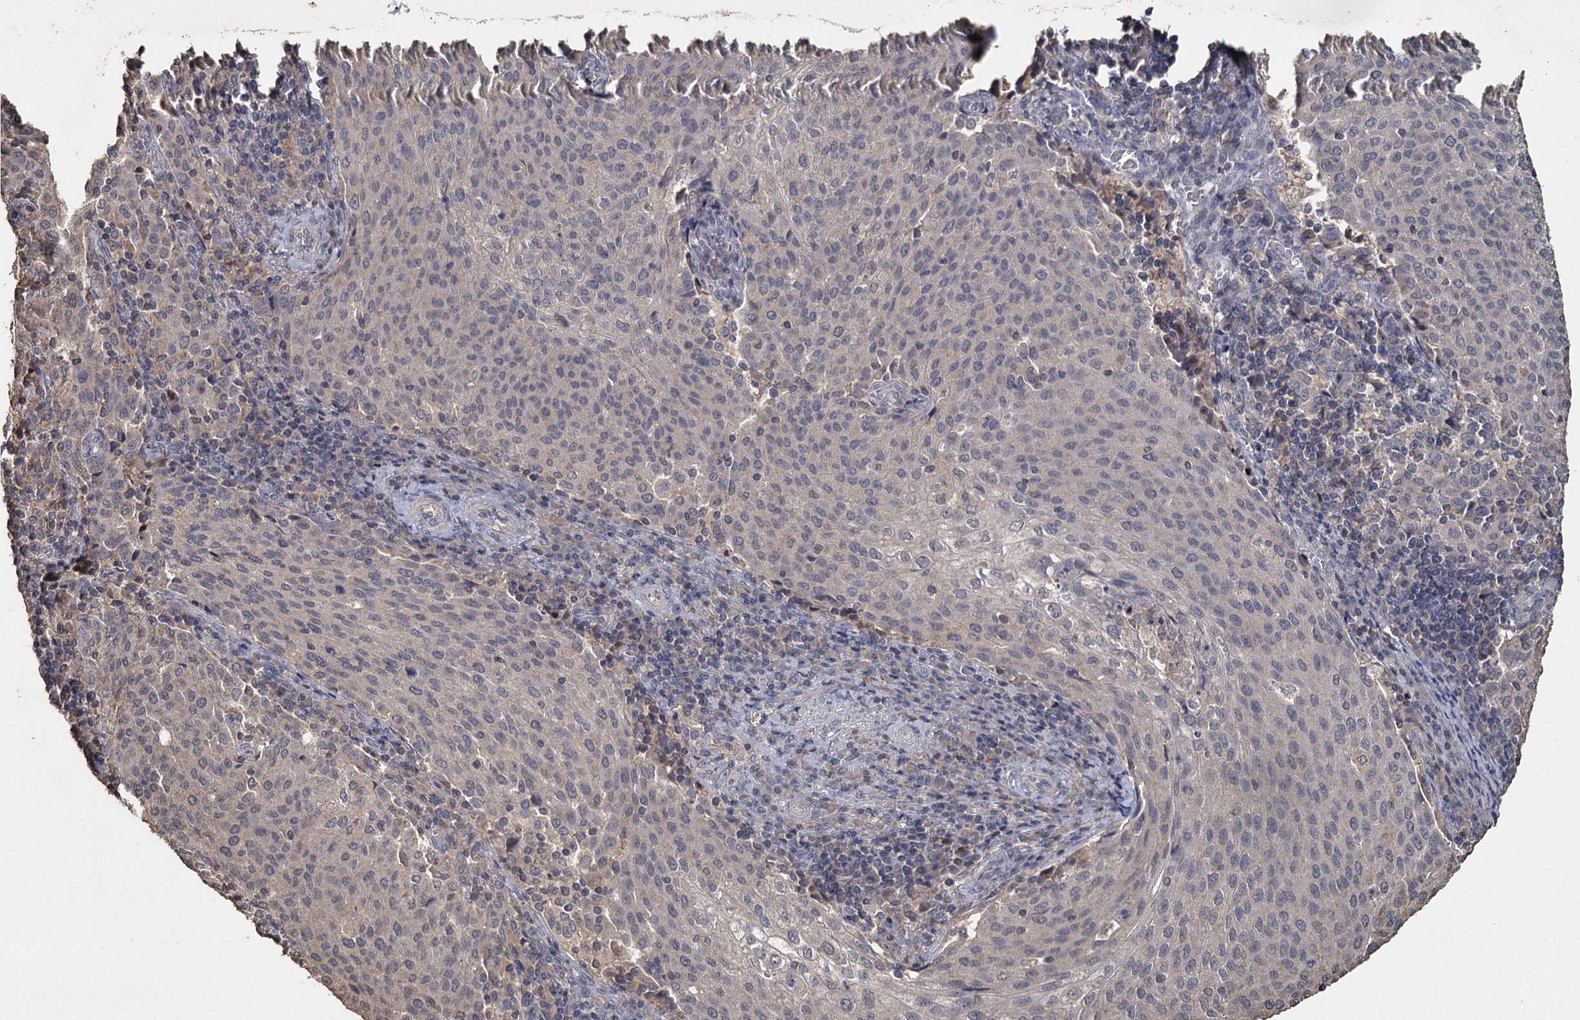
{"staining": {"intensity": "negative", "quantity": "none", "location": "none"}, "tissue": "cervical cancer", "cell_type": "Tumor cells", "image_type": "cancer", "snomed": [{"axis": "morphology", "description": "Squamous cell carcinoma, NOS"}, {"axis": "topography", "description": "Cervix"}], "caption": "Immunohistochemistry (IHC) of human cervical squamous cell carcinoma exhibits no staining in tumor cells. (DAB IHC with hematoxylin counter stain).", "gene": "CCDC61", "patient": {"sex": "female", "age": 46}}